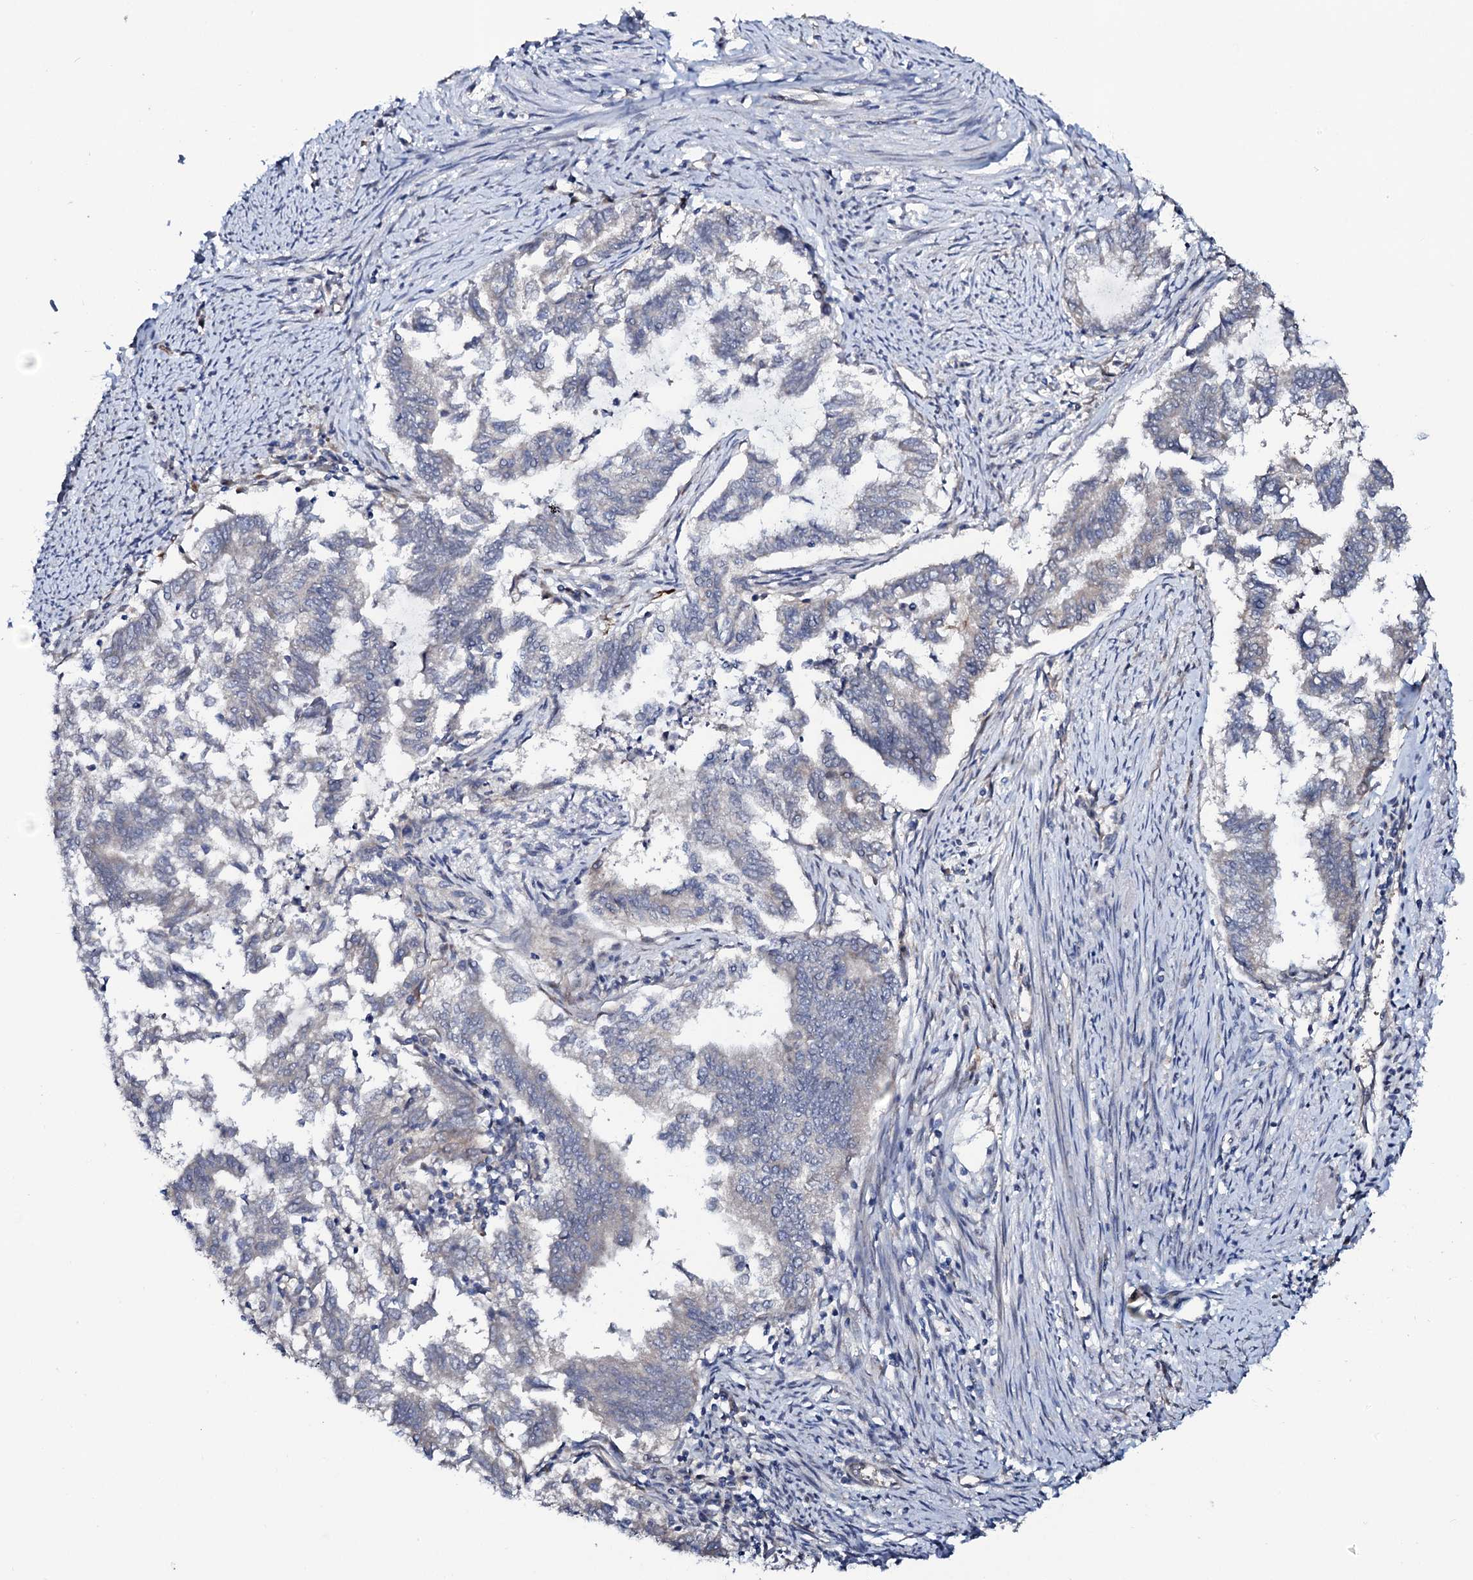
{"staining": {"intensity": "negative", "quantity": "none", "location": "none"}, "tissue": "endometrial cancer", "cell_type": "Tumor cells", "image_type": "cancer", "snomed": [{"axis": "morphology", "description": "Adenocarcinoma, NOS"}, {"axis": "topography", "description": "Endometrium"}], "caption": "DAB immunohistochemical staining of endometrial cancer exhibits no significant positivity in tumor cells.", "gene": "PPP1R3D", "patient": {"sex": "female", "age": 79}}